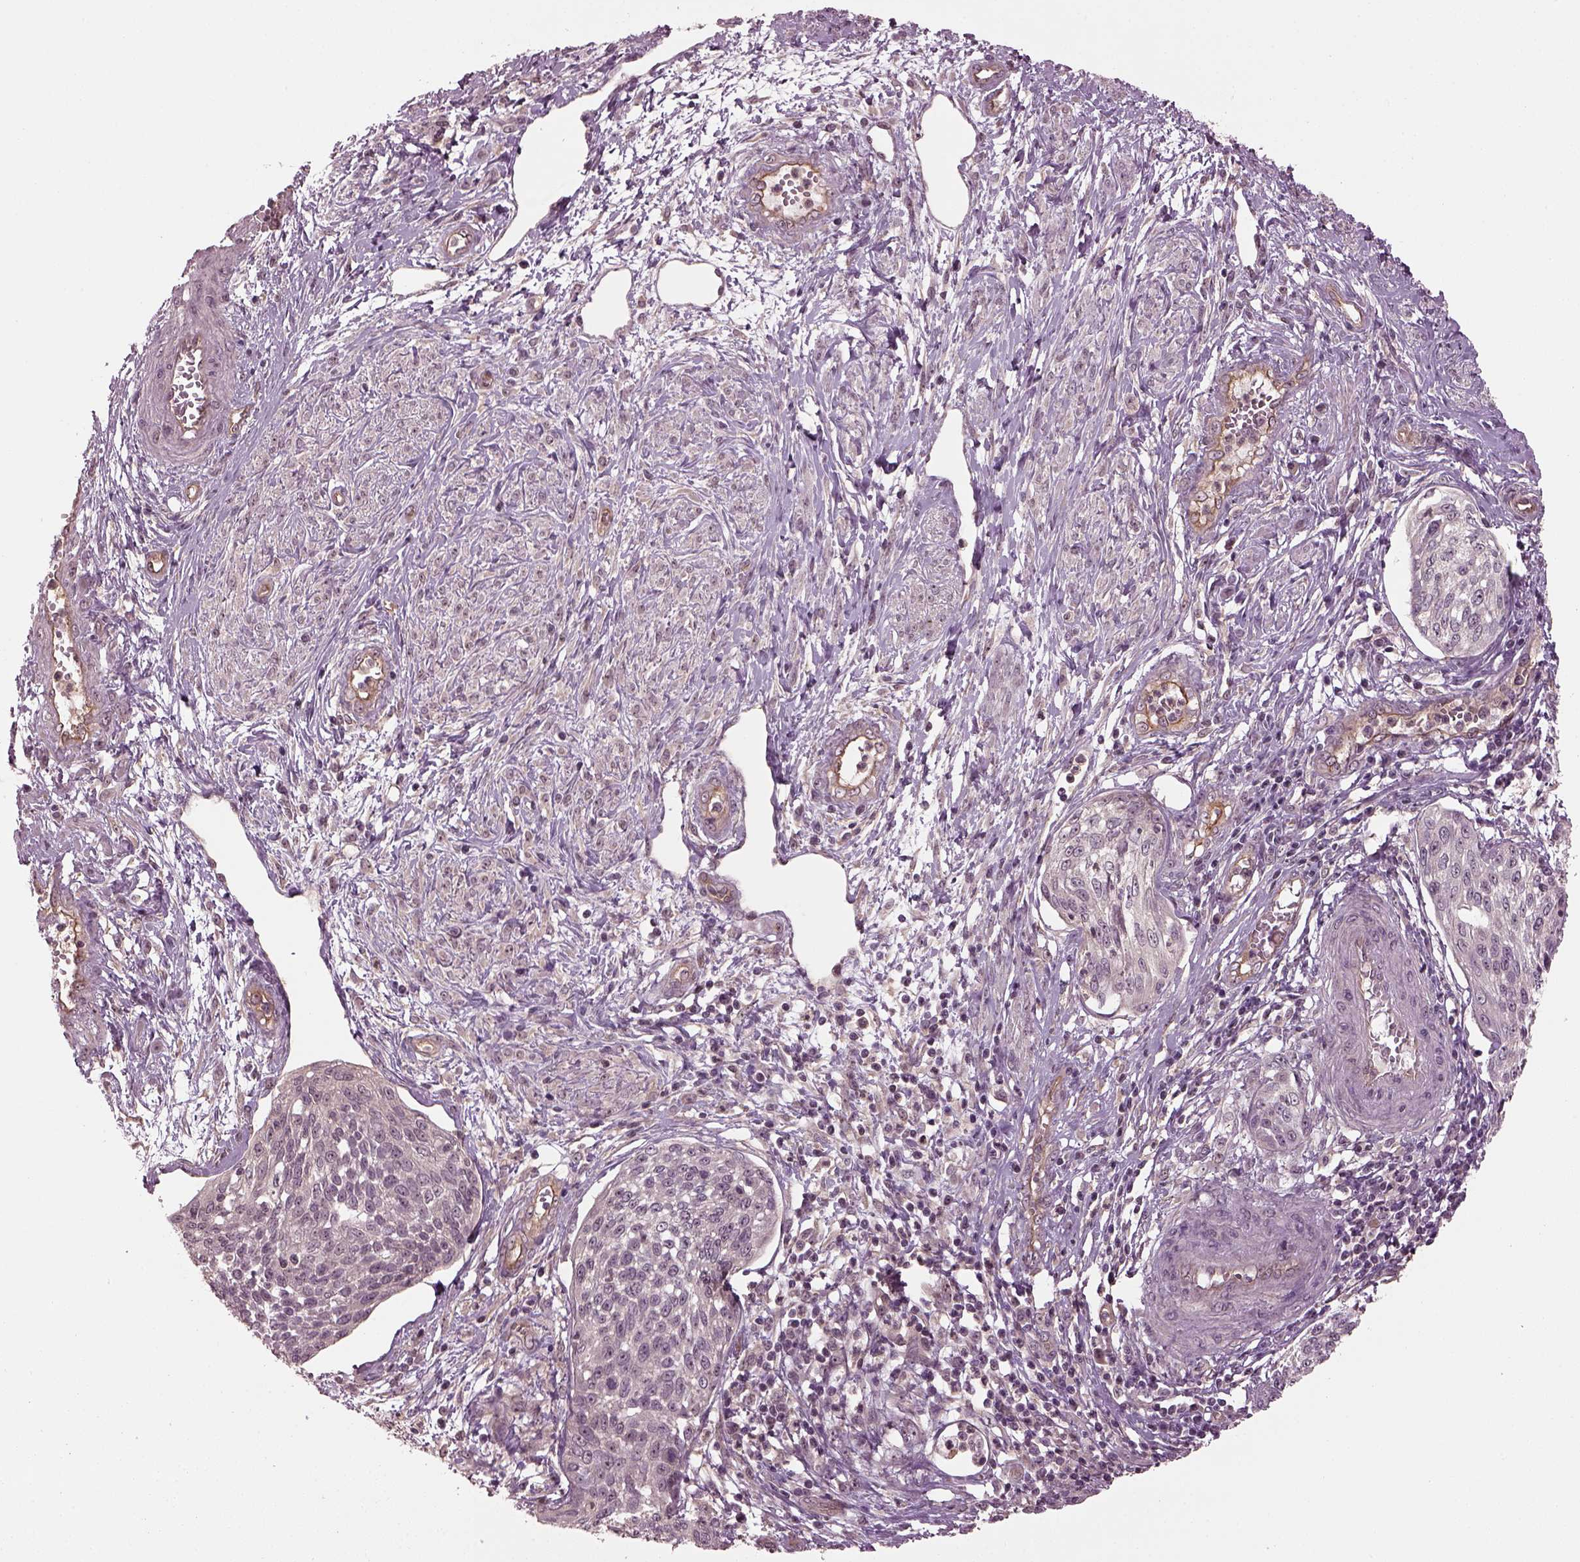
{"staining": {"intensity": "weak", "quantity": "<25%", "location": "nuclear"}, "tissue": "cervical cancer", "cell_type": "Tumor cells", "image_type": "cancer", "snomed": [{"axis": "morphology", "description": "Squamous cell carcinoma, NOS"}, {"axis": "topography", "description": "Cervix"}], "caption": "Immunohistochemistry (IHC) histopathology image of neoplastic tissue: cervical squamous cell carcinoma stained with DAB displays no significant protein staining in tumor cells. (DAB immunohistochemistry (IHC) visualized using brightfield microscopy, high magnification).", "gene": "GNRH1", "patient": {"sex": "female", "age": 34}}